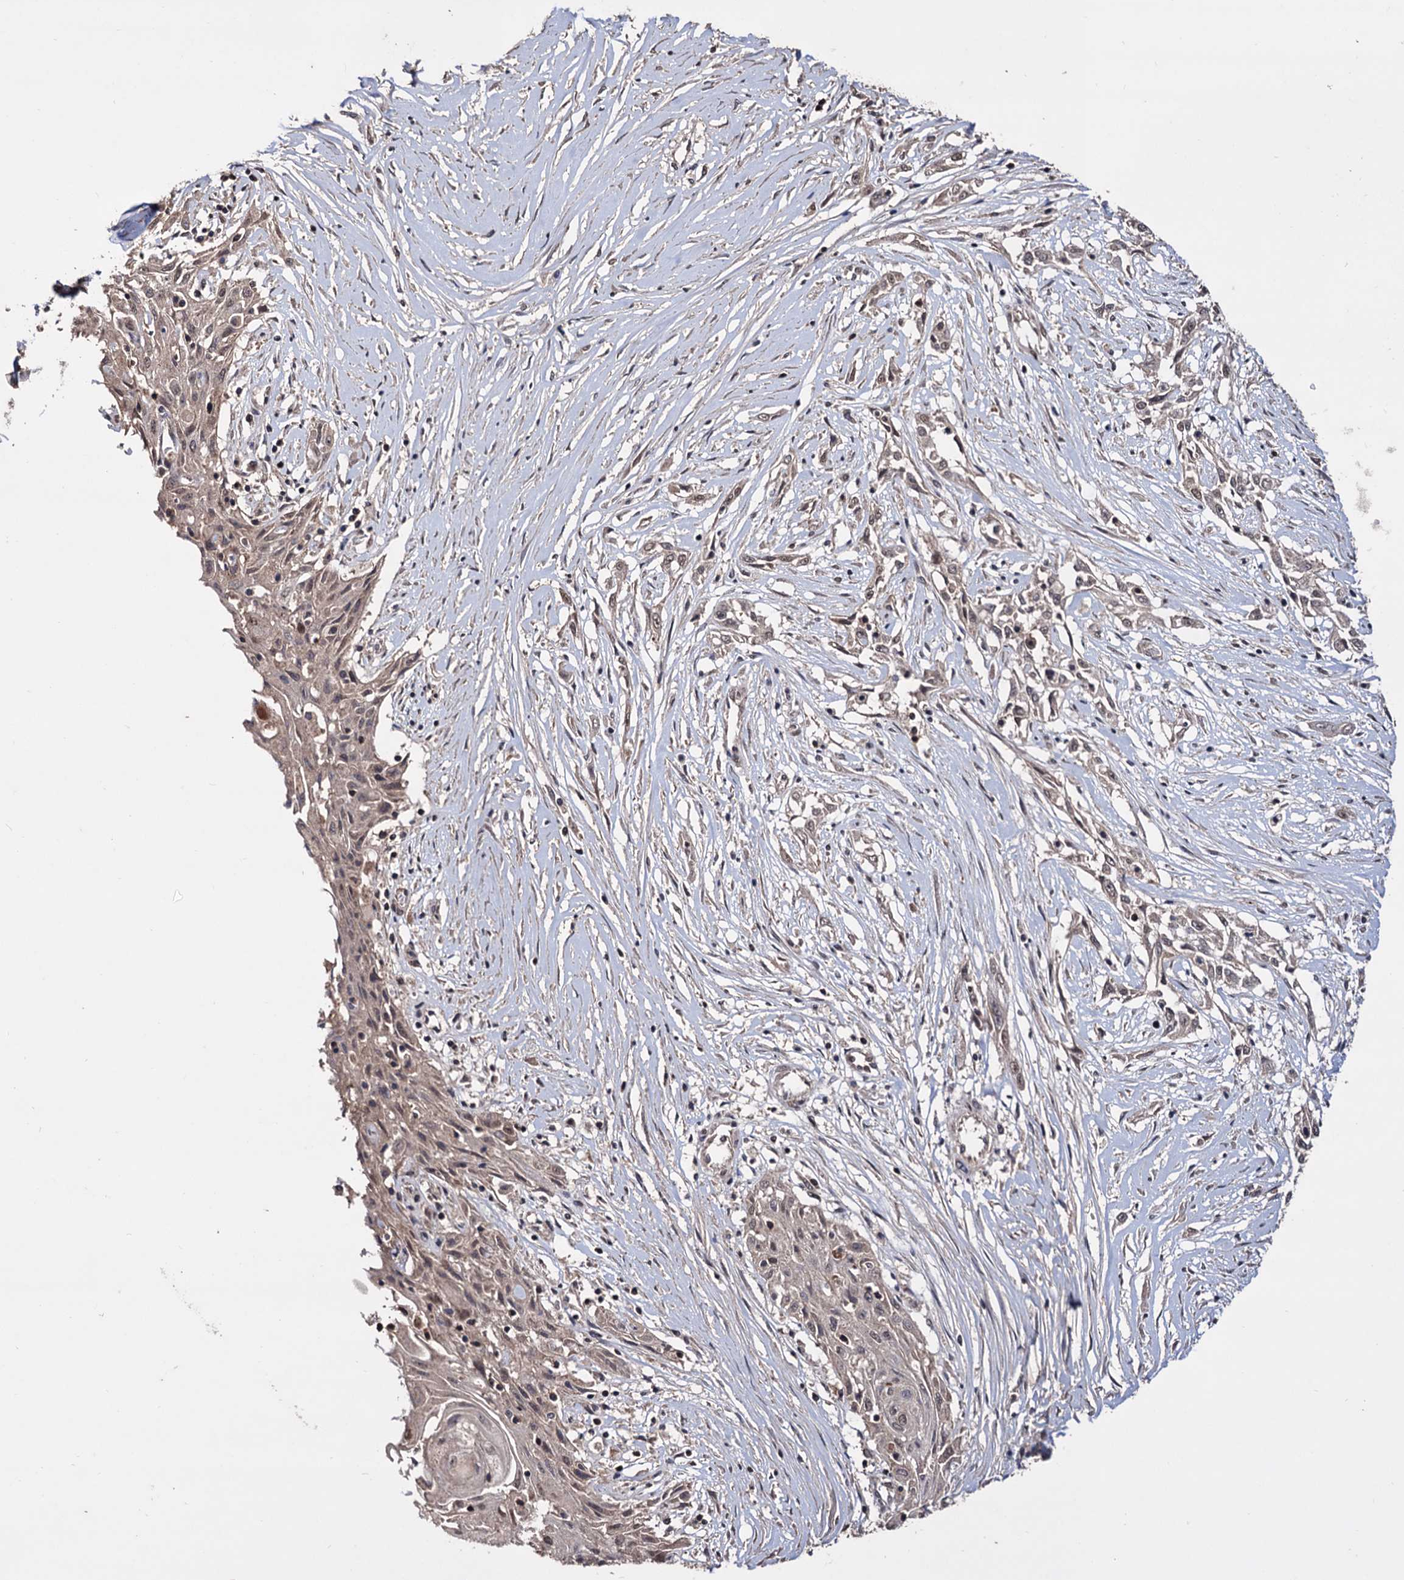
{"staining": {"intensity": "weak", "quantity": "<25%", "location": "cytoplasmic/membranous"}, "tissue": "skin cancer", "cell_type": "Tumor cells", "image_type": "cancer", "snomed": [{"axis": "morphology", "description": "Squamous cell carcinoma, NOS"}, {"axis": "morphology", "description": "Squamous cell carcinoma, metastatic, NOS"}, {"axis": "topography", "description": "Skin"}, {"axis": "topography", "description": "Lymph node"}], "caption": "Skin cancer stained for a protein using immunohistochemistry (IHC) reveals no positivity tumor cells.", "gene": "KLF5", "patient": {"sex": "male", "age": 75}}